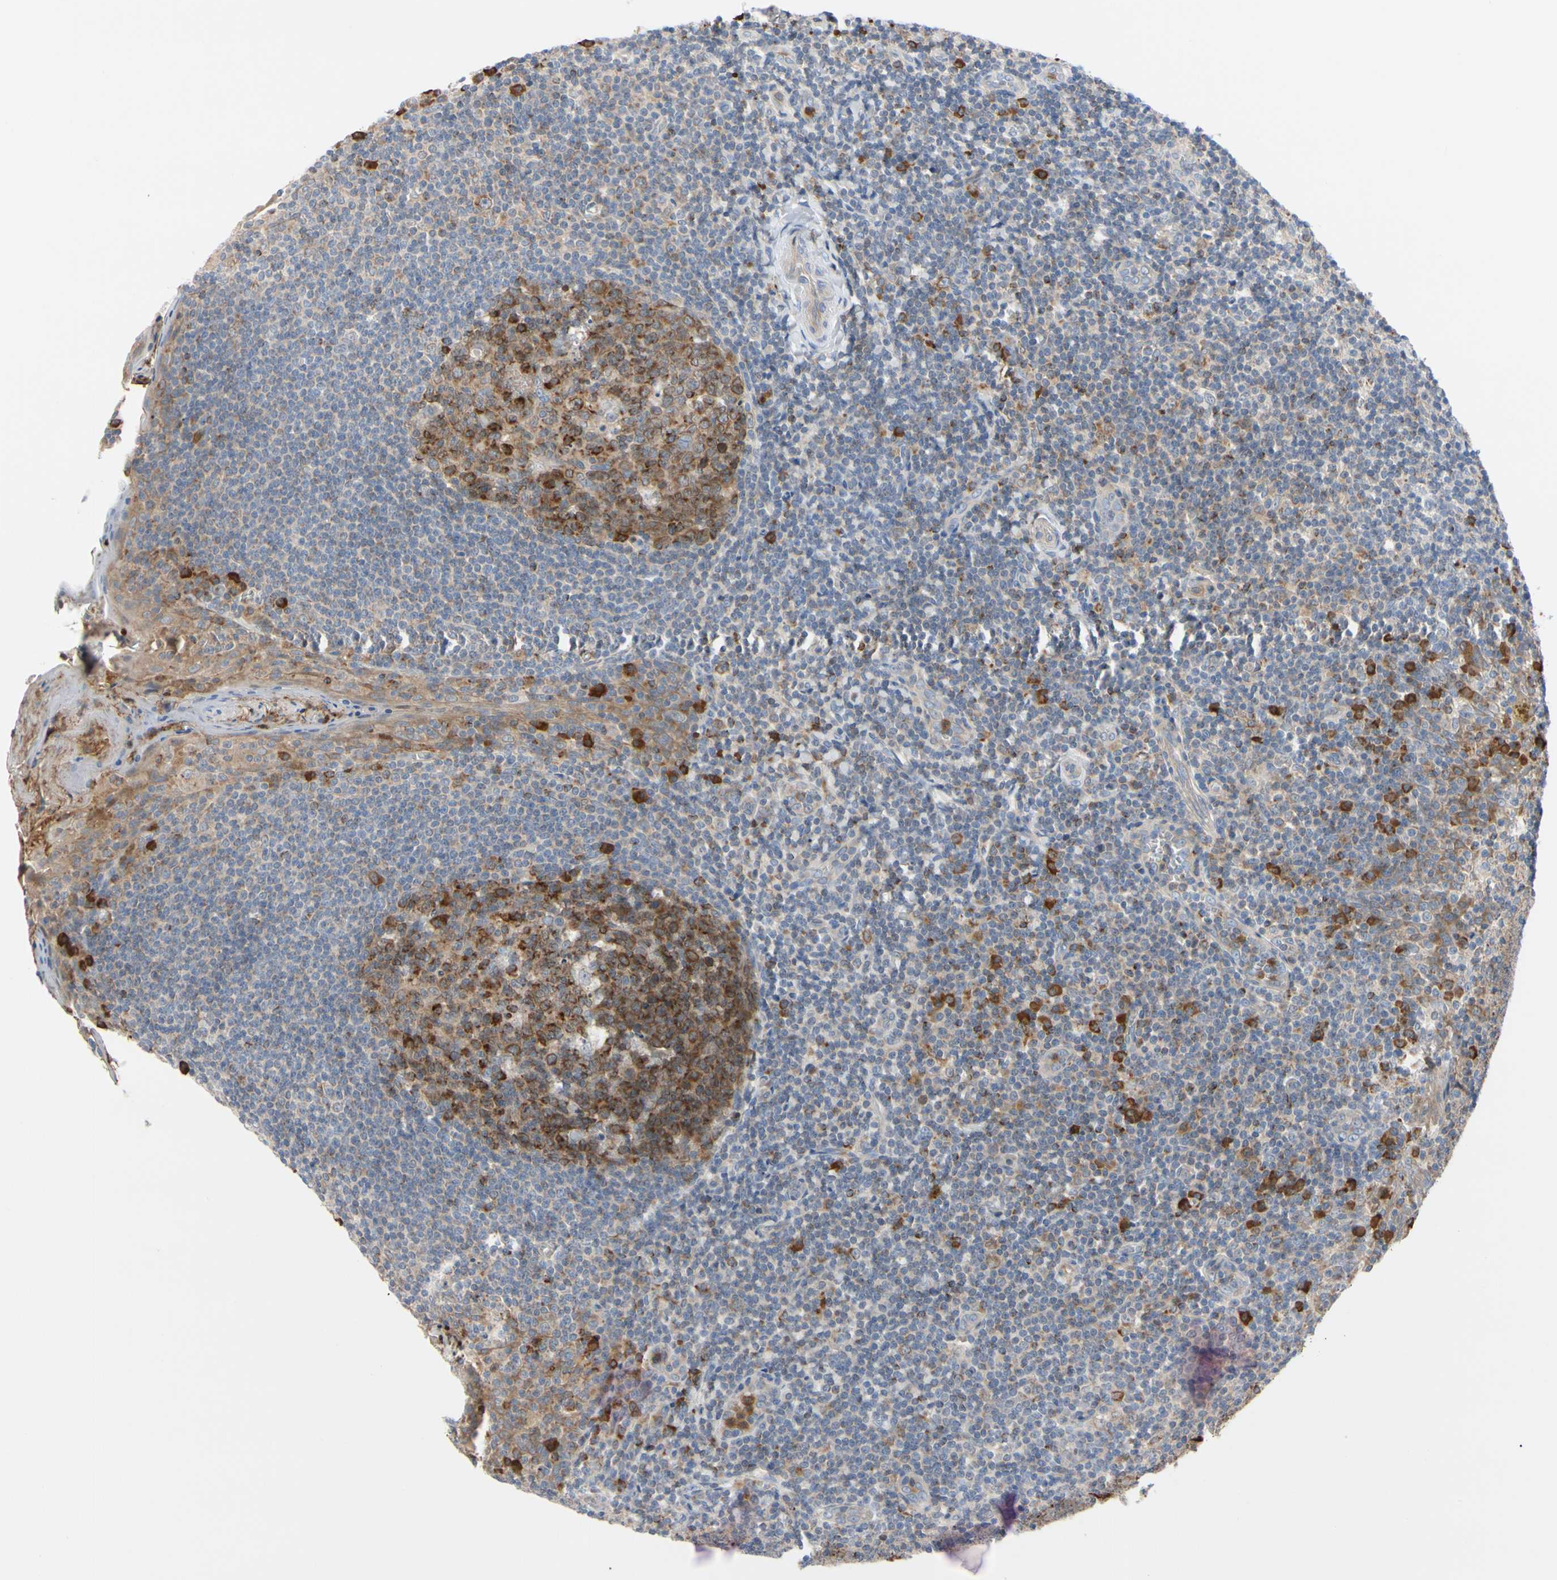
{"staining": {"intensity": "strong", "quantity": ">75%", "location": "cytoplasmic/membranous,nuclear"}, "tissue": "tonsil", "cell_type": "Germinal center cells", "image_type": "normal", "snomed": [{"axis": "morphology", "description": "Normal tissue, NOS"}, {"axis": "topography", "description": "Tonsil"}], "caption": "Unremarkable tonsil was stained to show a protein in brown. There is high levels of strong cytoplasmic/membranous,nuclear staining in approximately >75% of germinal center cells. (Brightfield microscopy of DAB IHC at high magnification).", "gene": "MCL1", "patient": {"sex": "male", "age": 31}}